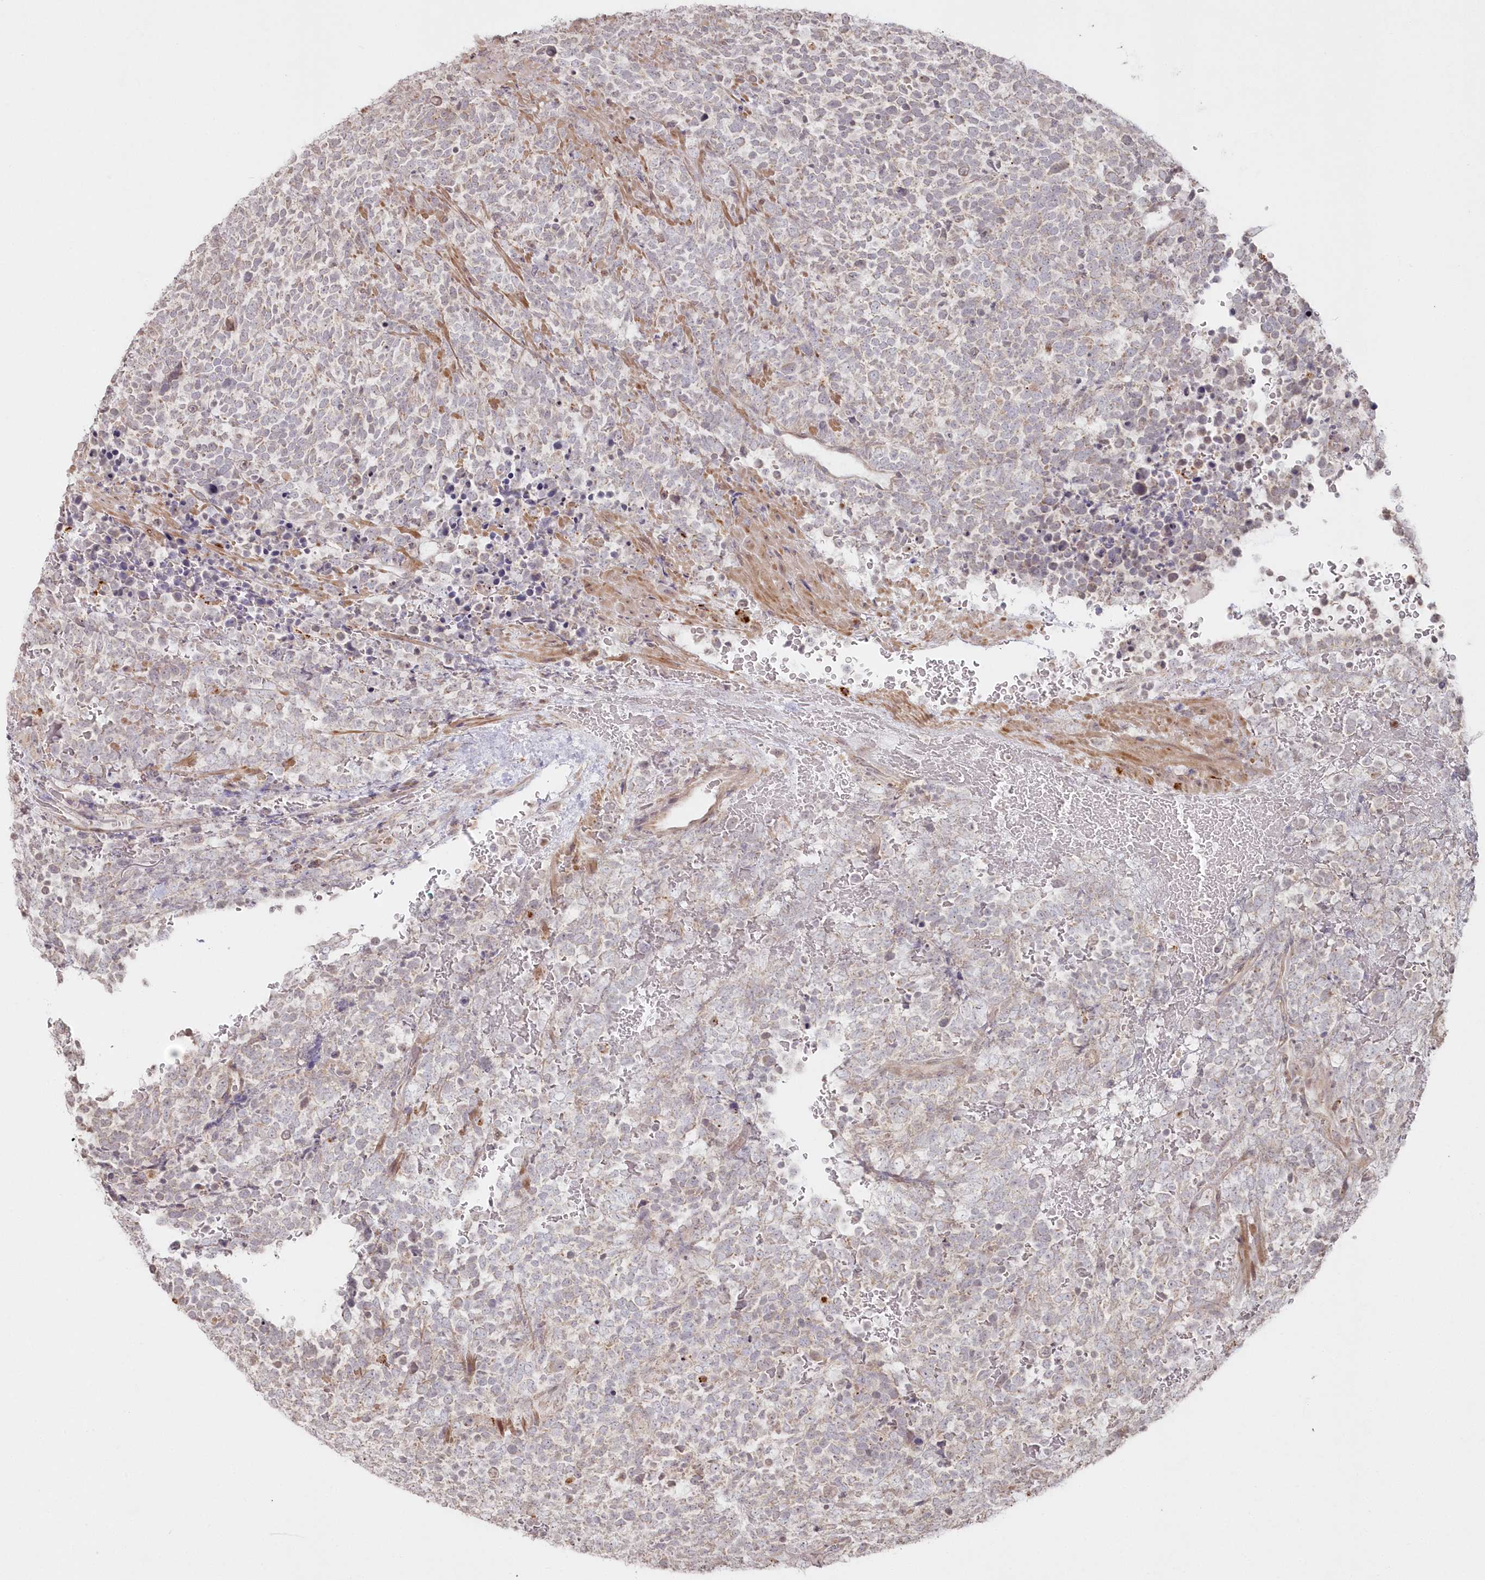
{"staining": {"intensity": "weak", "quantity": "<25%", "location": "cytoplasmic/membranous"}, "tissue": "urothelial cancer", "cell_type": "Tumor cells", "image_type": "cancer", "snomed": [{"axis": "morphology", "description": "Urothelial carcinoma, High grade"}, {"axis": "topography", "description": "Urinary bladder"}], "caption": "The immunohistochemistry image has no significant expression in tumor cells of urothelial carcinoma (high-grade) tissue. (Stains: DAB IHC with hematoxylin counter stain, Microscopy: brightfield microscopy at high magnification).", "gene": "ARSB", "patient": {"sex": "female", "age": 82}}